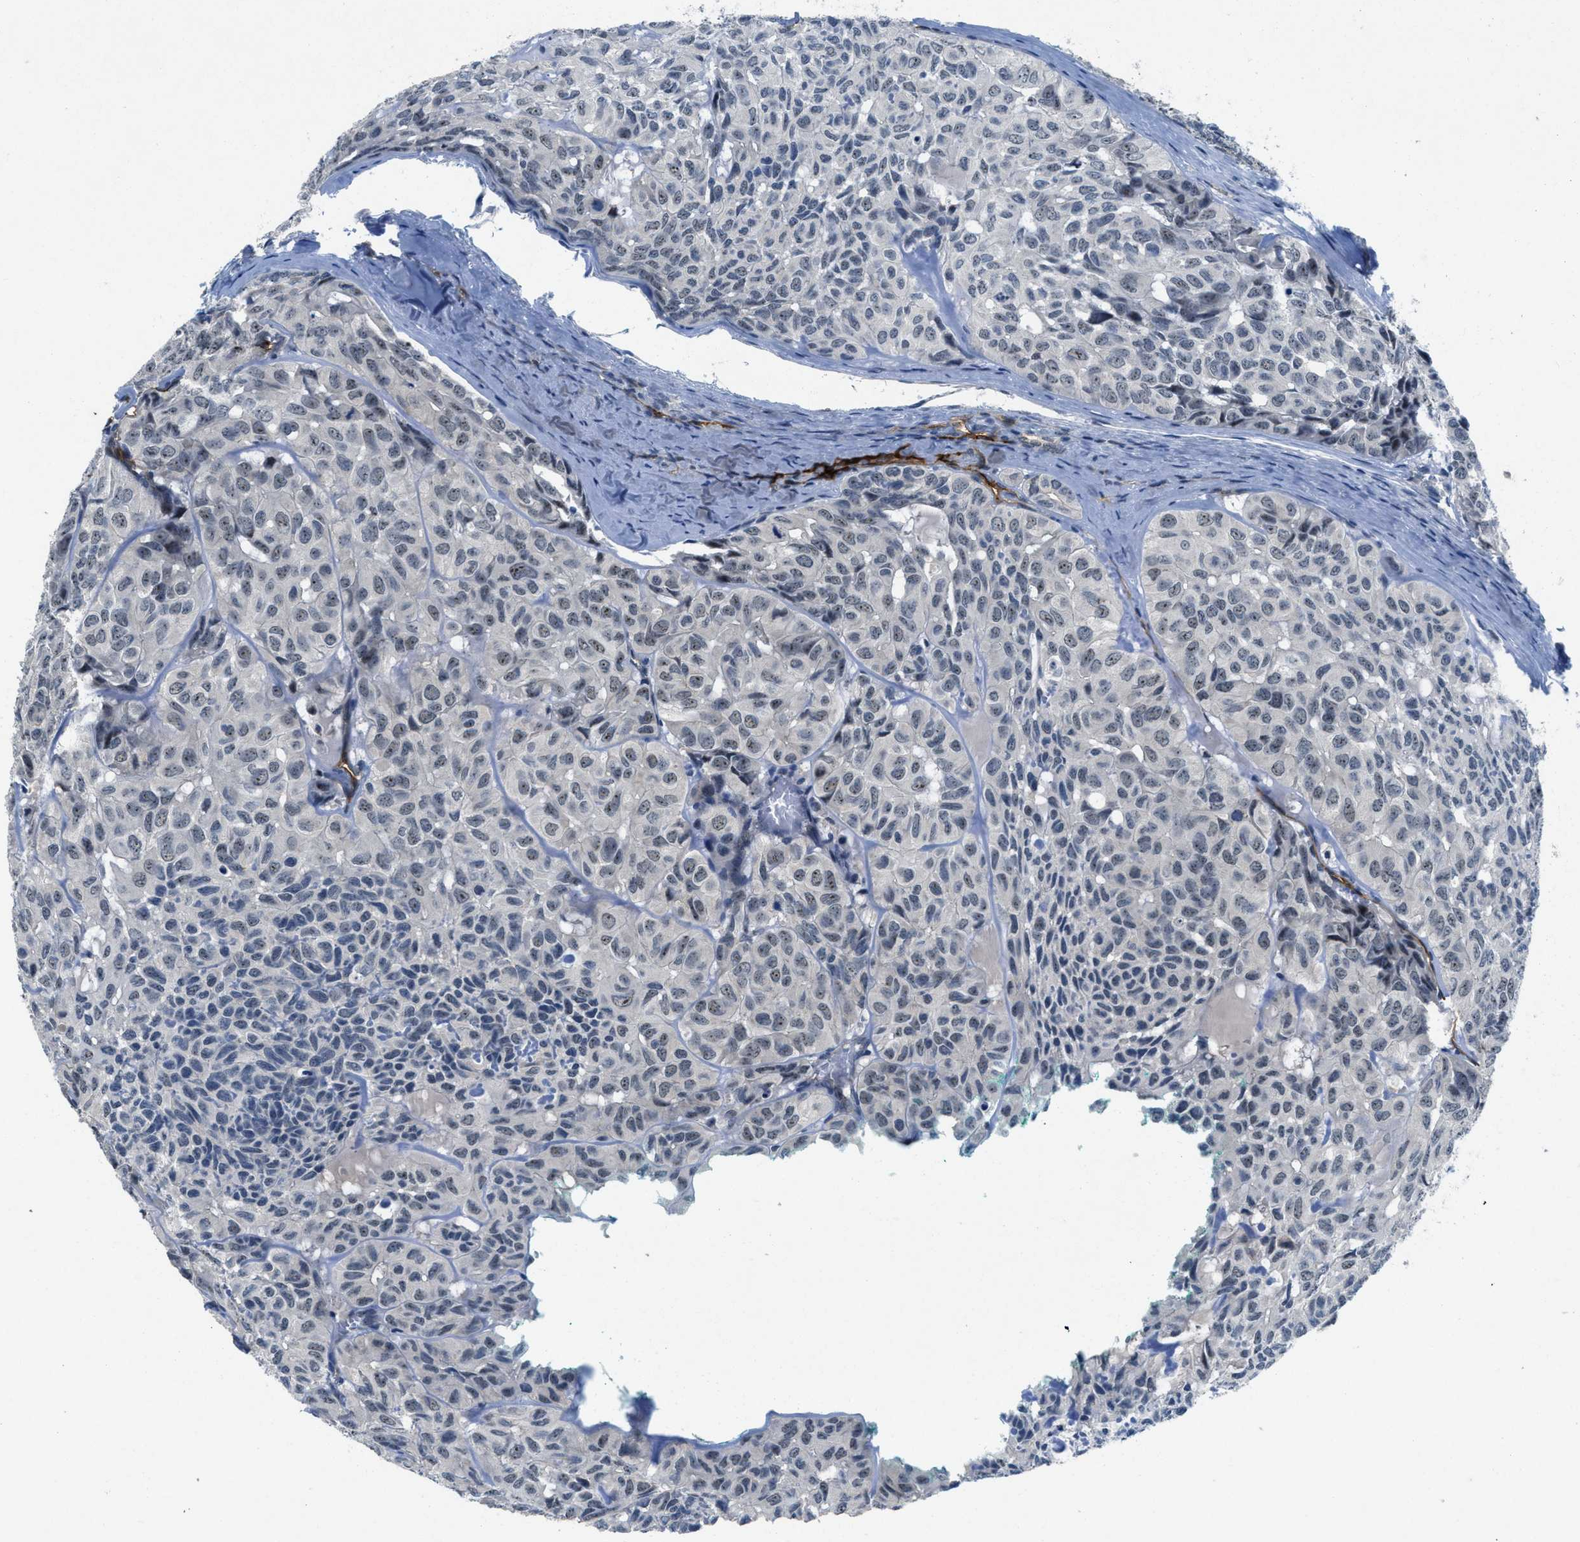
{"staining": {"intensity": "weak", "quantity": "<25%", "location": "nuclear"}, "tissue": "head and neck cancer", "cell_type": "Tumor cells", "image_type": "cancer", "snomed": [{"axis": "morphology", "description": "Adenocarcinoma, NOS"}, {"axis": "topography", "description": "Salivary gland, NOS"}, {"axis": "topography", "description": "Head-Neck"}], "caption": "DAB immunohistochemical staining of human head and neck cancer displays no significant expression in tumor cells.", "gene": "SLCO2A1", "patient": {"sex": "female", "age": 76}}